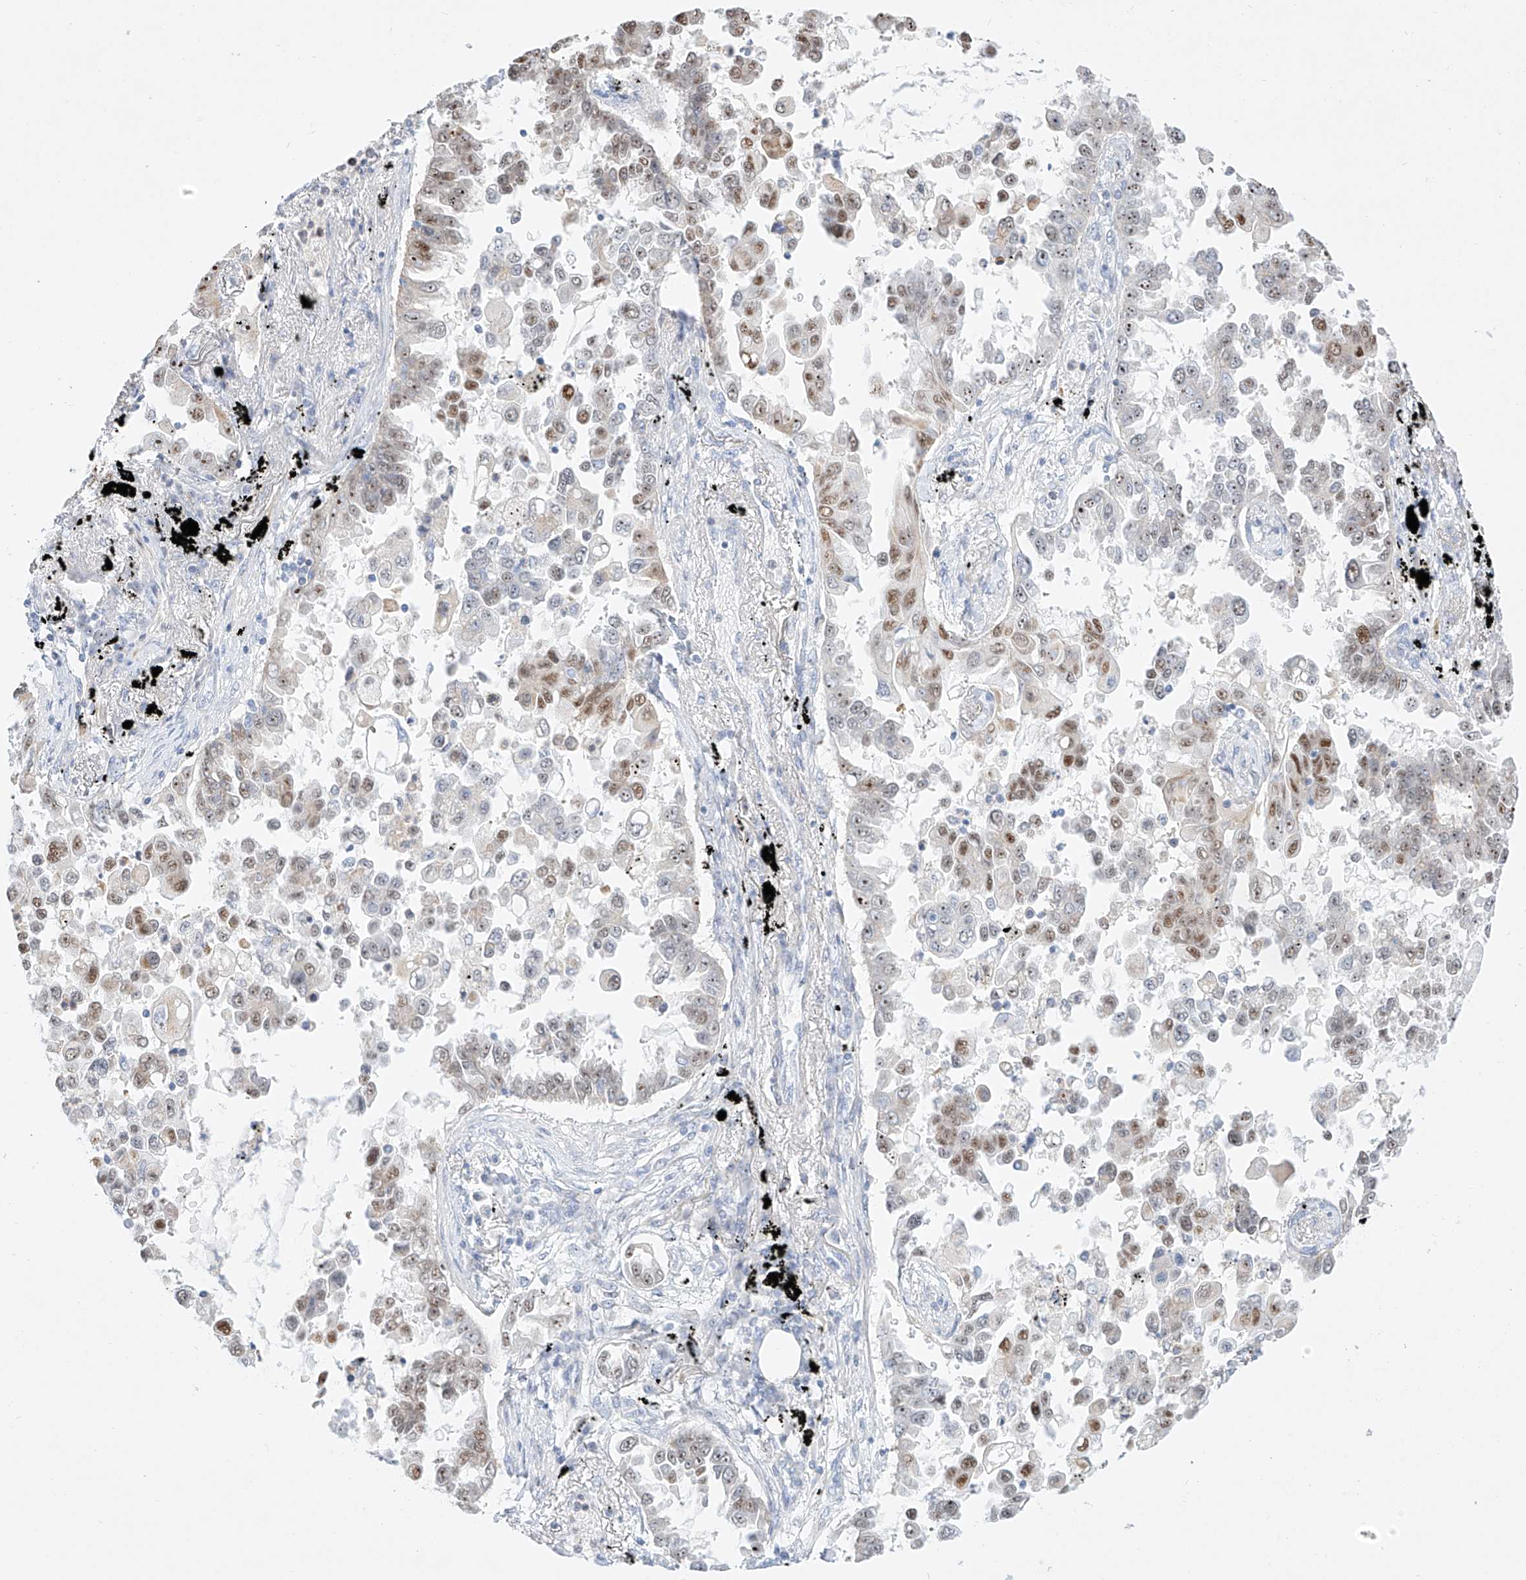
{"staining": {"intensity": "moderate", "quantity": "25%-75%", "location": "nuclear"}, "tissue": "lung cancer", "cell_type": "Tumor cells", "image_type": "cancer", "snomed": [{"axis": "morphology", "description": "Adenocarcinoma, NOS"}, {"axis": "topography", "description": "Lung"}], "caption": "Adenocarcinoma (lung) stained with a protein marker shows moderate staining in tumor cells.", "gene": "SNU13", "patient": {"sex": "female", "age": 67}}